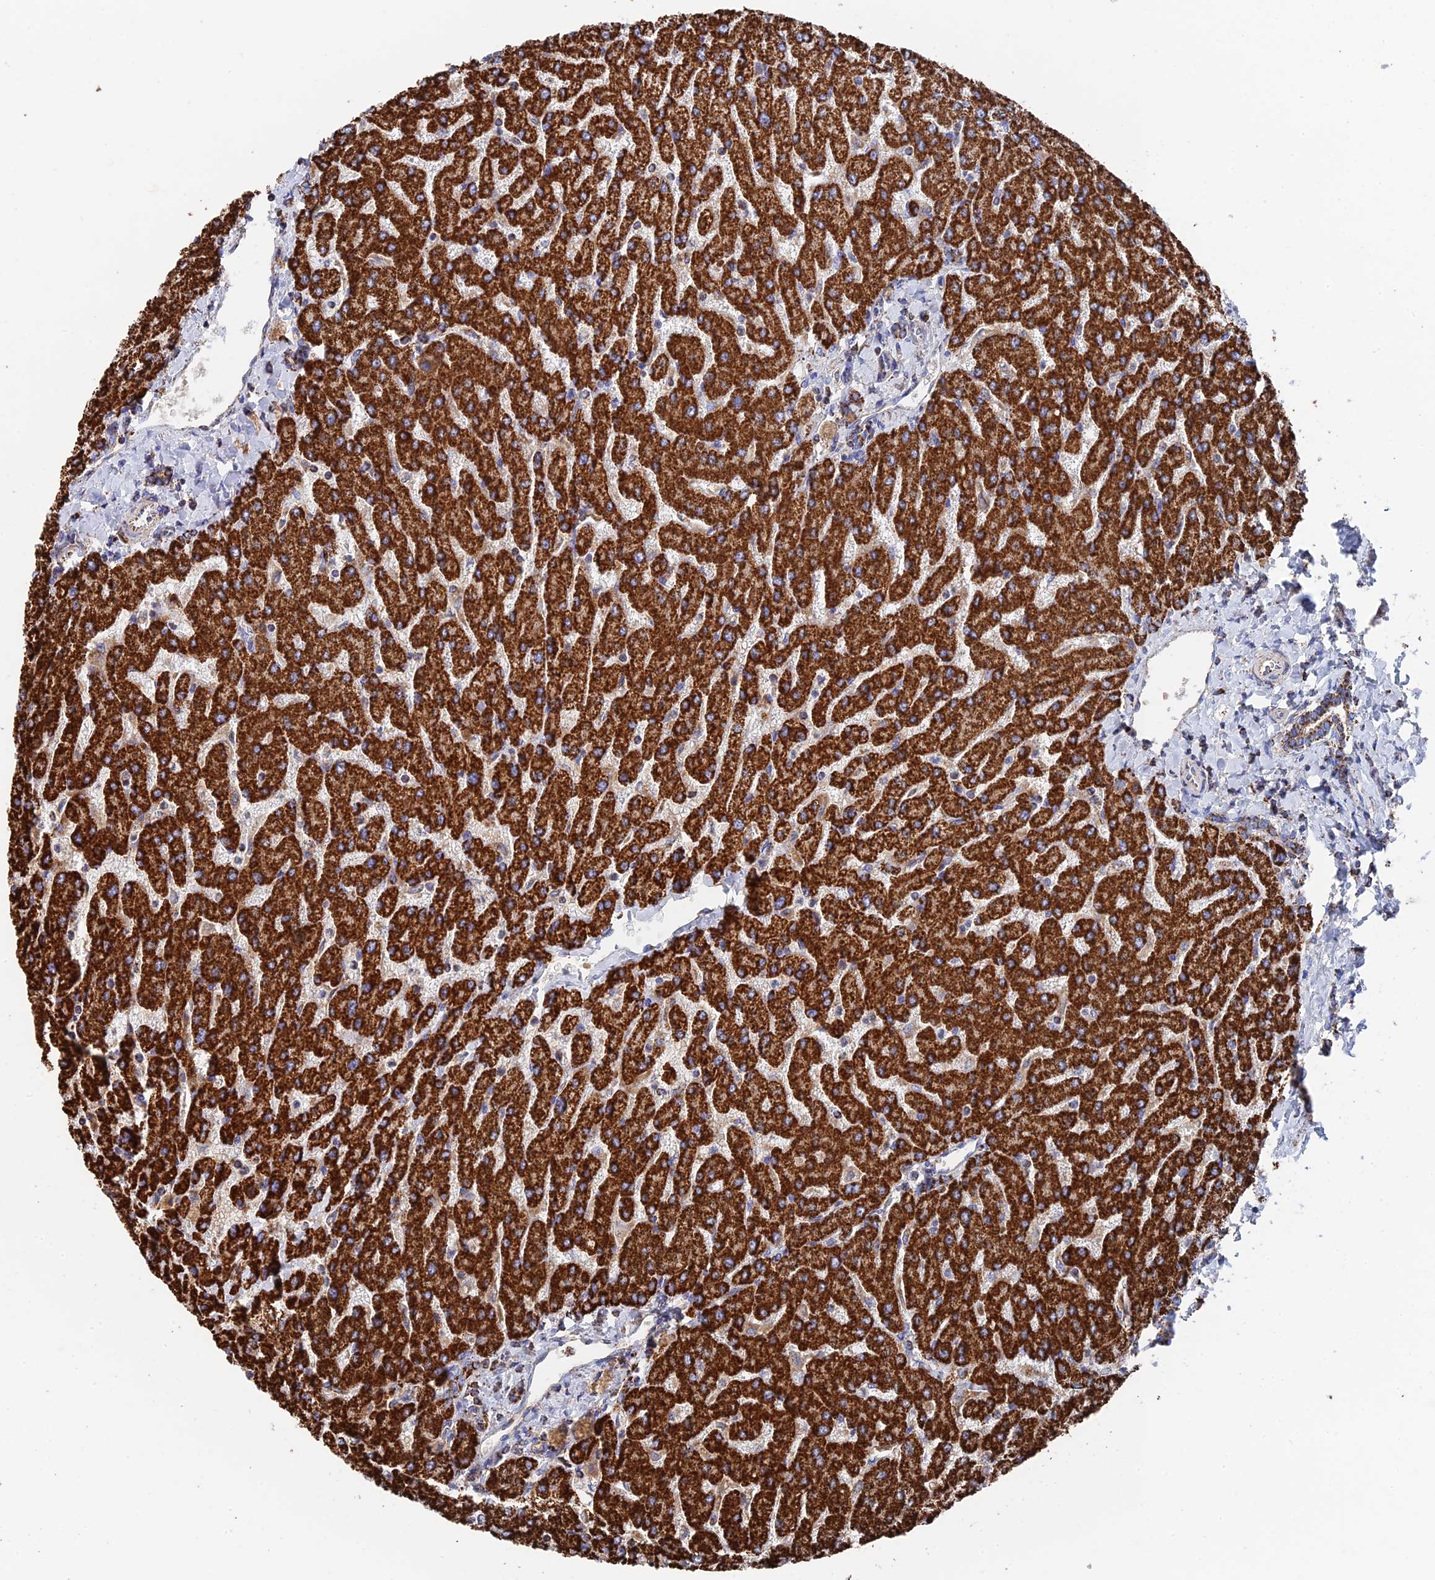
{"staining": {"intensity": "strong", "quantity": ">75%", "location": "cytoplasmic/membranous"}, "tissue": "liver", "cell_type": "Cholangiocytes", "image_type": "normal", "snomed": [{"axis": "morphology", "description": "Normal tissue, NOS"}, {"axis": "topography", "description": "Liver"}], "caption": "High-magnification brightfield microscopy of normal liver stained with DAB (3,3'-diaminobenzidine) (brown) and counterstained with hematoxylin (blue). cholangiocytes exhibit strong cytoplasmic/membranous expression is identified in about>75% of cells.", "gene": "HAUS8", "patient": {"sex": "male", "age": 55}}